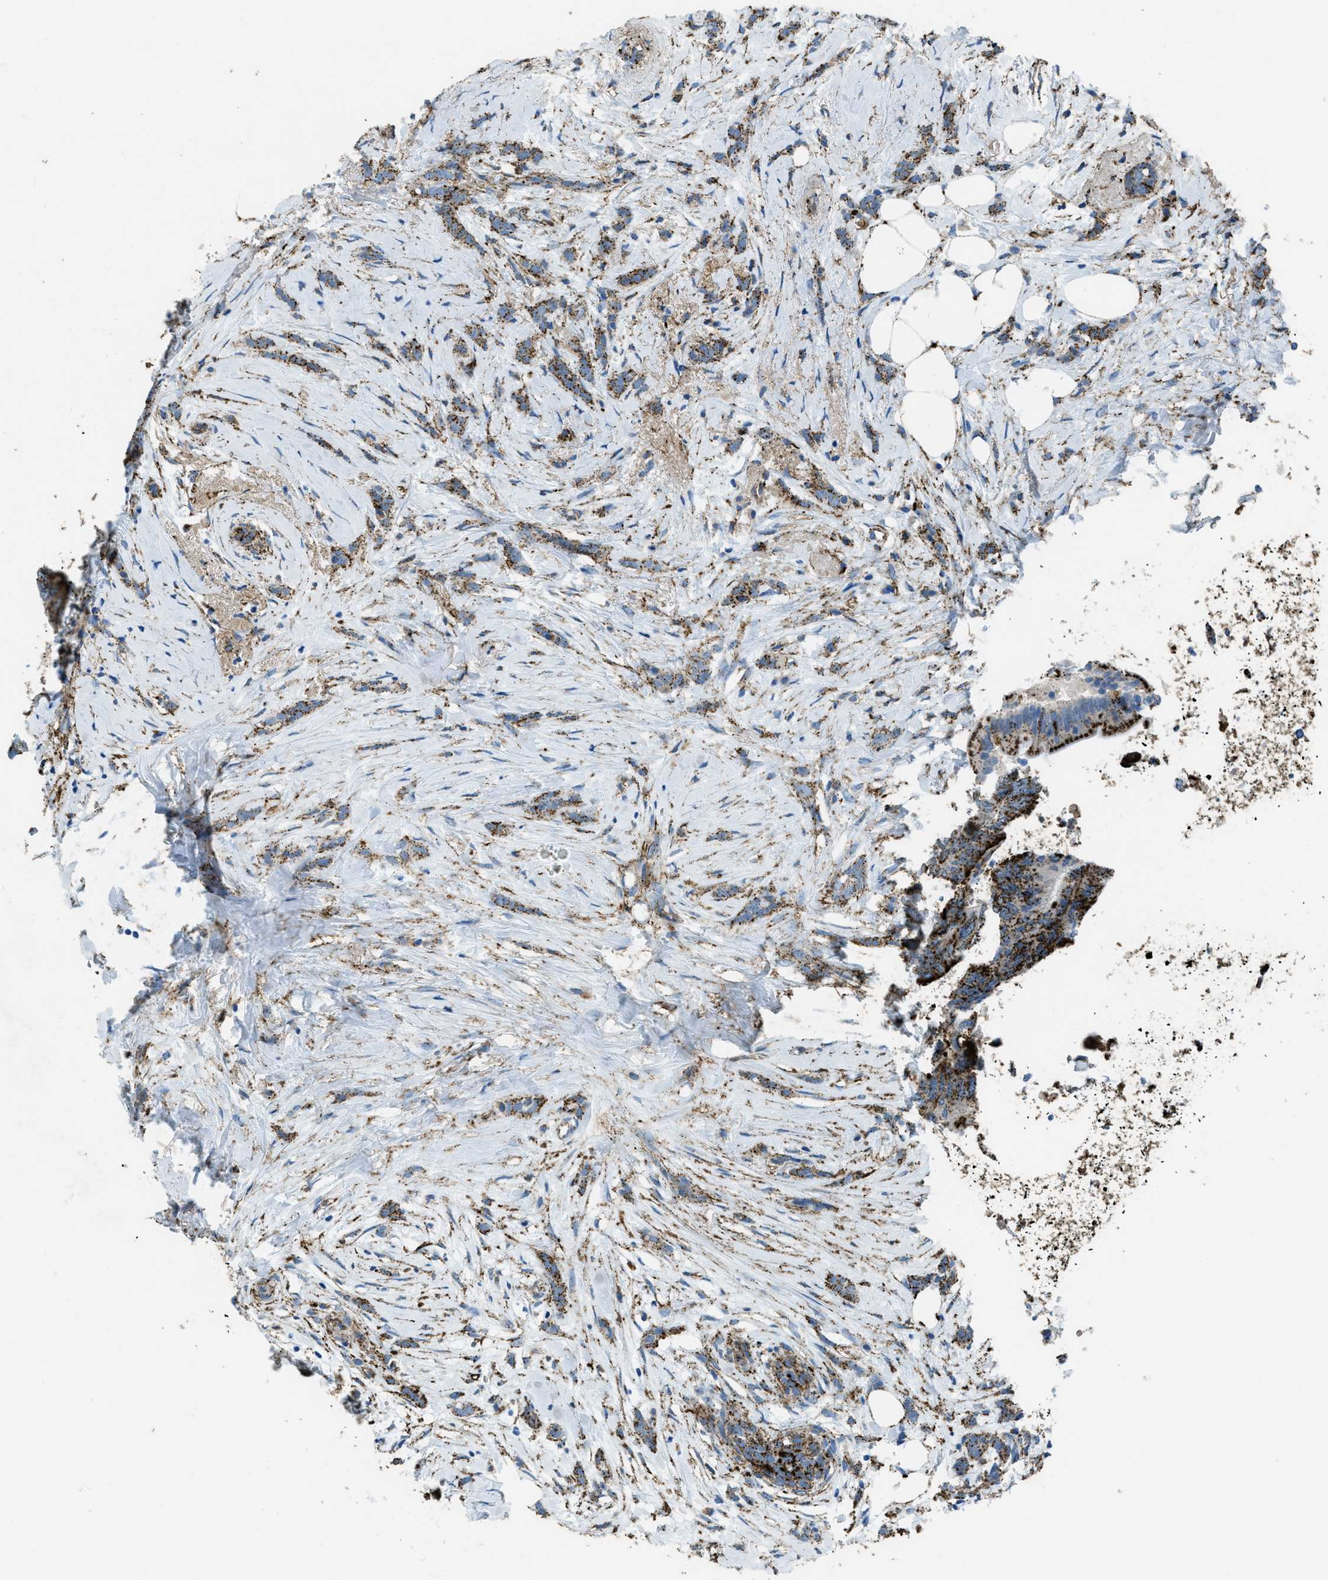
{"staining": {"intensity": "moderate", "quantity": ">75%", "location": "cytoplasmic/membranous"}, "tissue": "breast cancer", "cell_type": "Tumor cells", "image_type": "cancer", "snomed": [{"axis": "morphology", "description": "Lobular carcinoma, in situ"}, {"axis": "morphology", "description": "Lobular carcinoma"}, {"axis": "topography", "description": "Breast"}], "caption": "Immunohistochemistry (IHC) (DAB (3,3'-diaminobenzidine)) staining of breast lobular carcinoma displays moderate cytoplasmic/membranous protein expression in about >75% of tumor cells. (DAB = brown stain, brightfield microscopy at high magnification).", "gene": "SCARB2", "patient": {"sex": "female", "age": 41}}